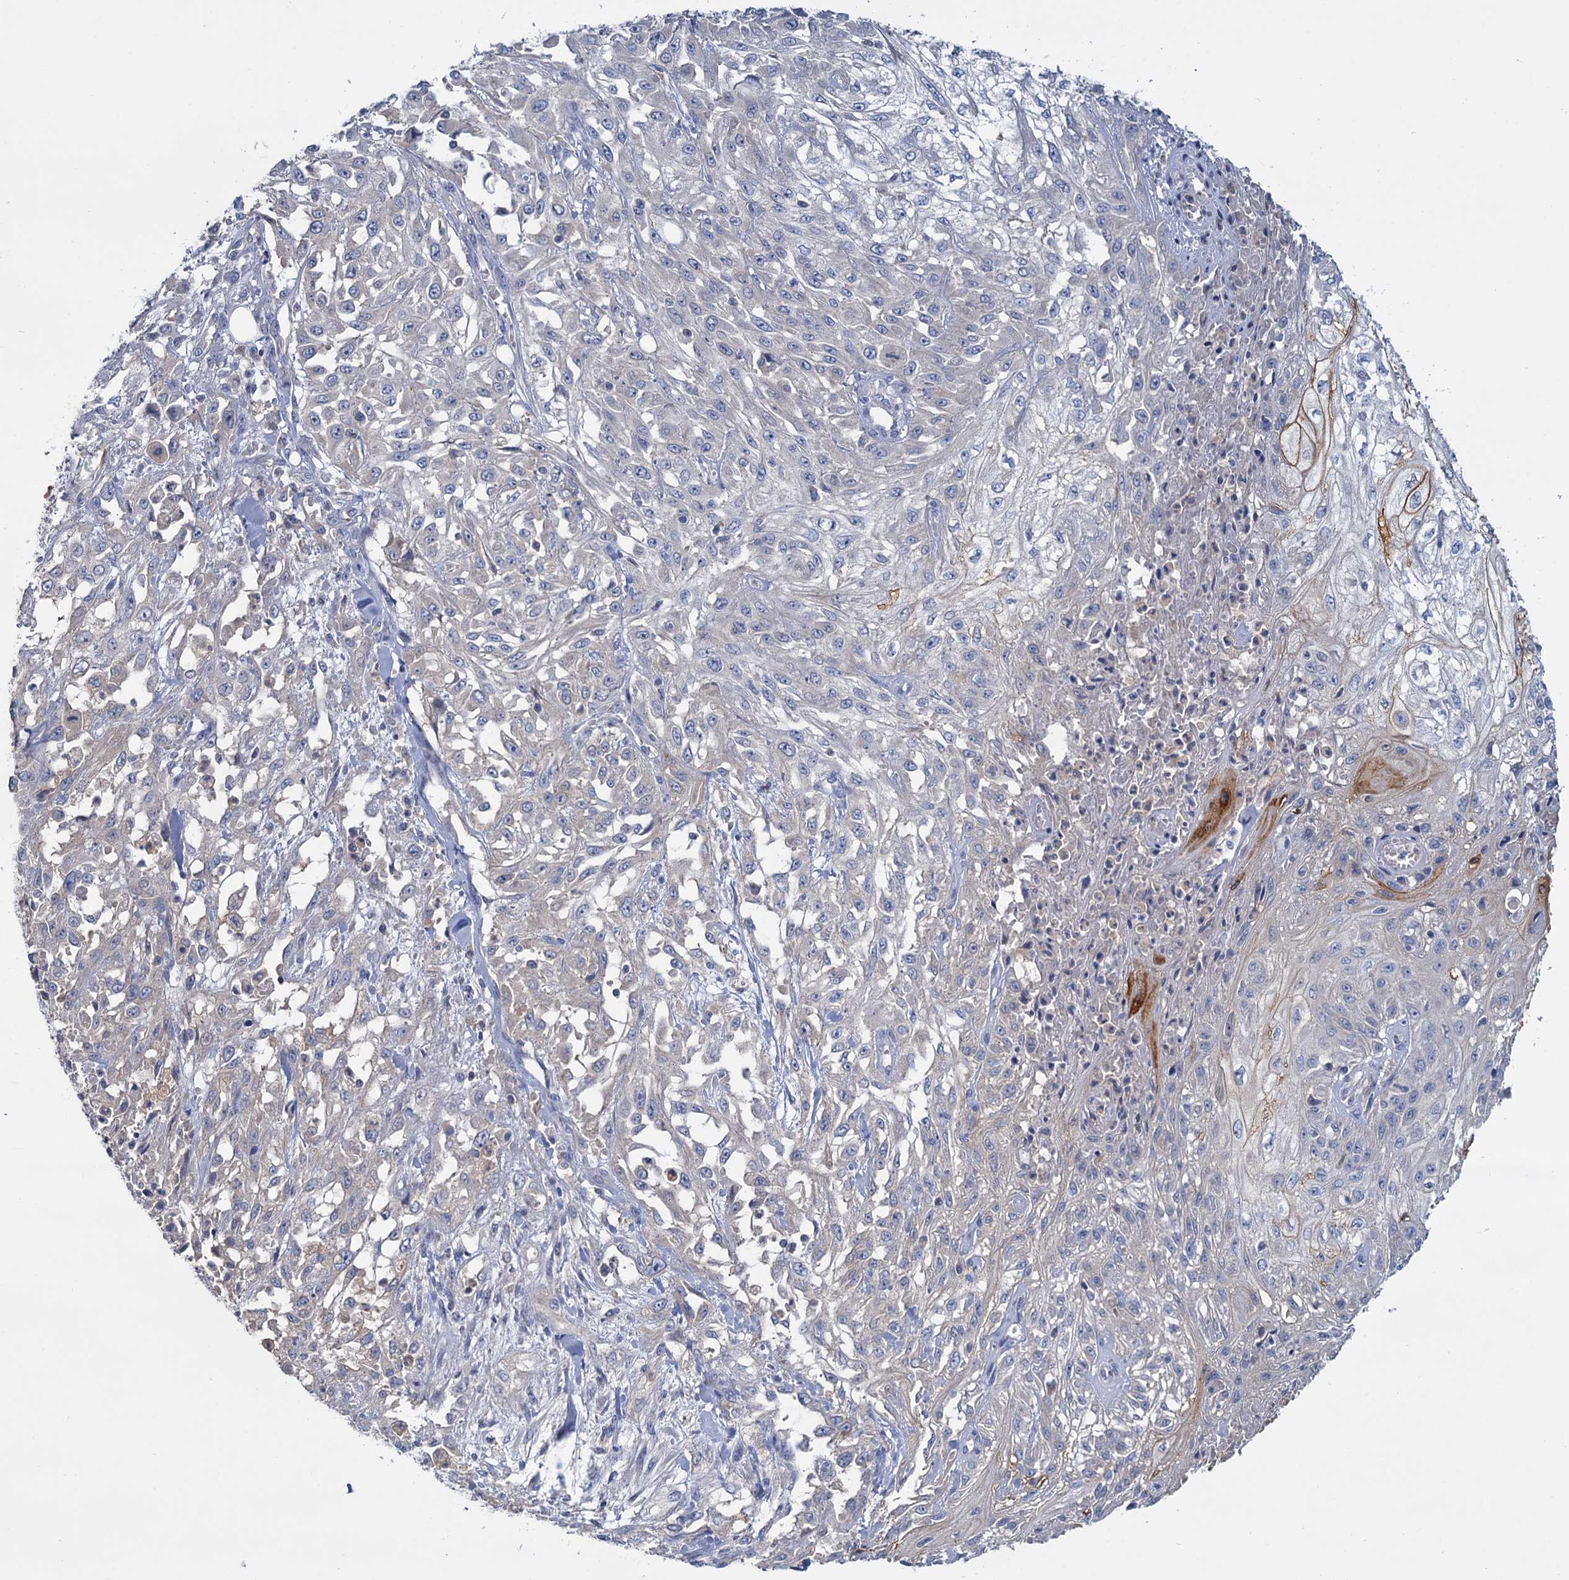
{"staining": {"intensity": "moderate", "quantity": "<25%", "location": "cytoplasmic/membranous"}, "tissue": "skin cancer", "cell_type": "Tumor cells", "image_type": "cancer", "snomed": [{"axis": "morphology", "description": "Squamous cell carcinoma, NOS"}, {"axis": "morphology", "description": "Squamous cell carcinoma, metastatic, NOS"}, {"axis": "topography", "description": "Skin"}, {"axis": "topography", "description": "Lymph node"}], "caption": "There is low levels of moderate cytoplasmic/membranous positivity in tumor cells of skin metastatic squamous cell carcinoma, as demonstrated by immunohistochemical staining (brown color).", "gene": "ACSM3", "patient": {"sex": "male", "age": 75}}